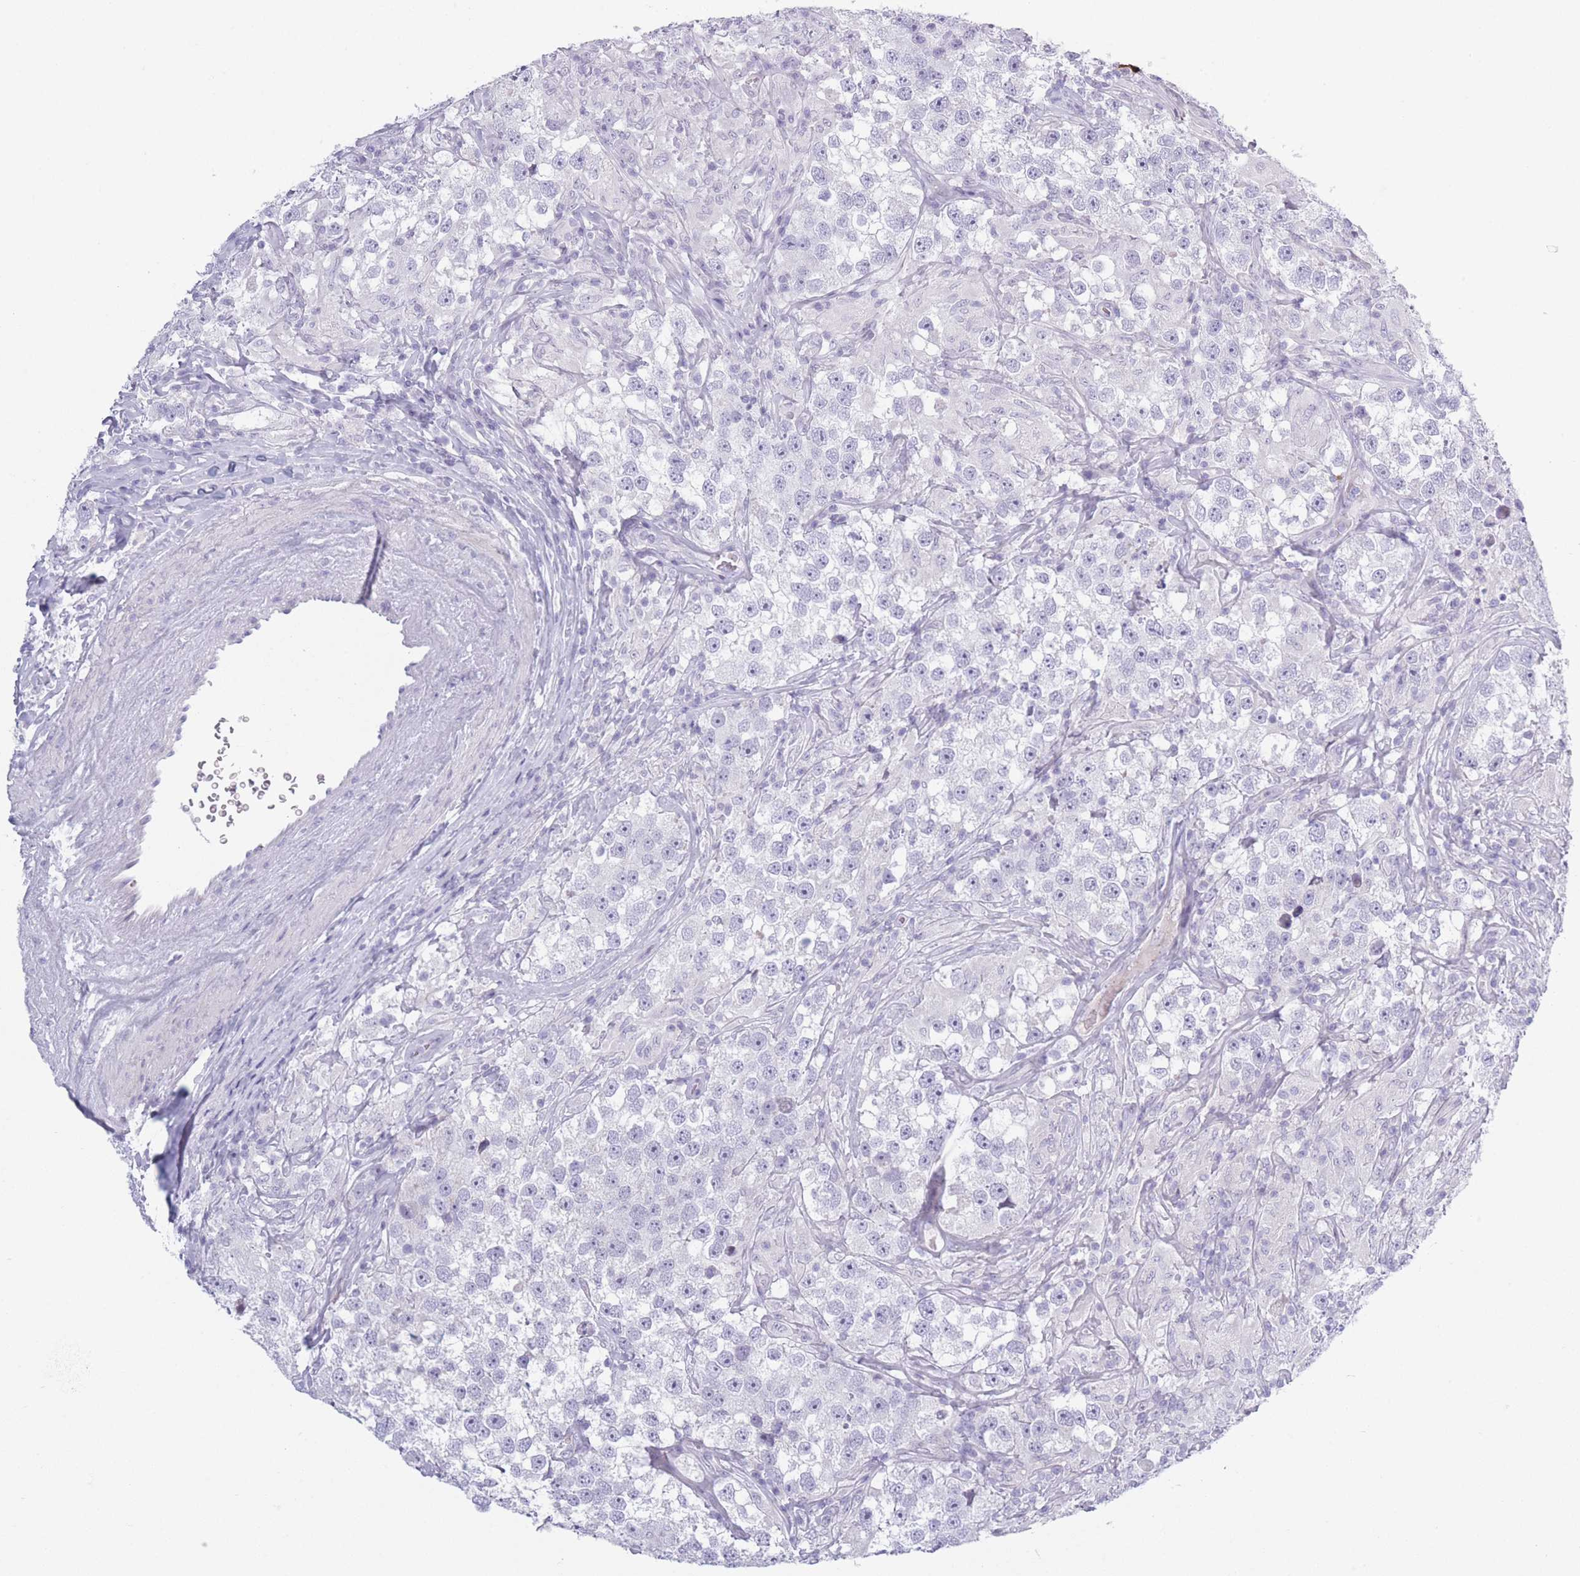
{"staining": {"intensity": "negative", "quantity": "none", "location": "none"}, "tissue": "testis cancer", "cell_type": "Tumor cells", "image_type": "cancer", "snomed": [{"axis": "morphology", "description": "Seminoma, NOS"}, {"axis": "topography", "description": "Testis"}], "caption": "This is an IHC histopathology image of human seminoma (testis). There is no positivity in tumor cells.", "gene": "PLEKHG2", "patient": {"sex": "male", "age": 46}}